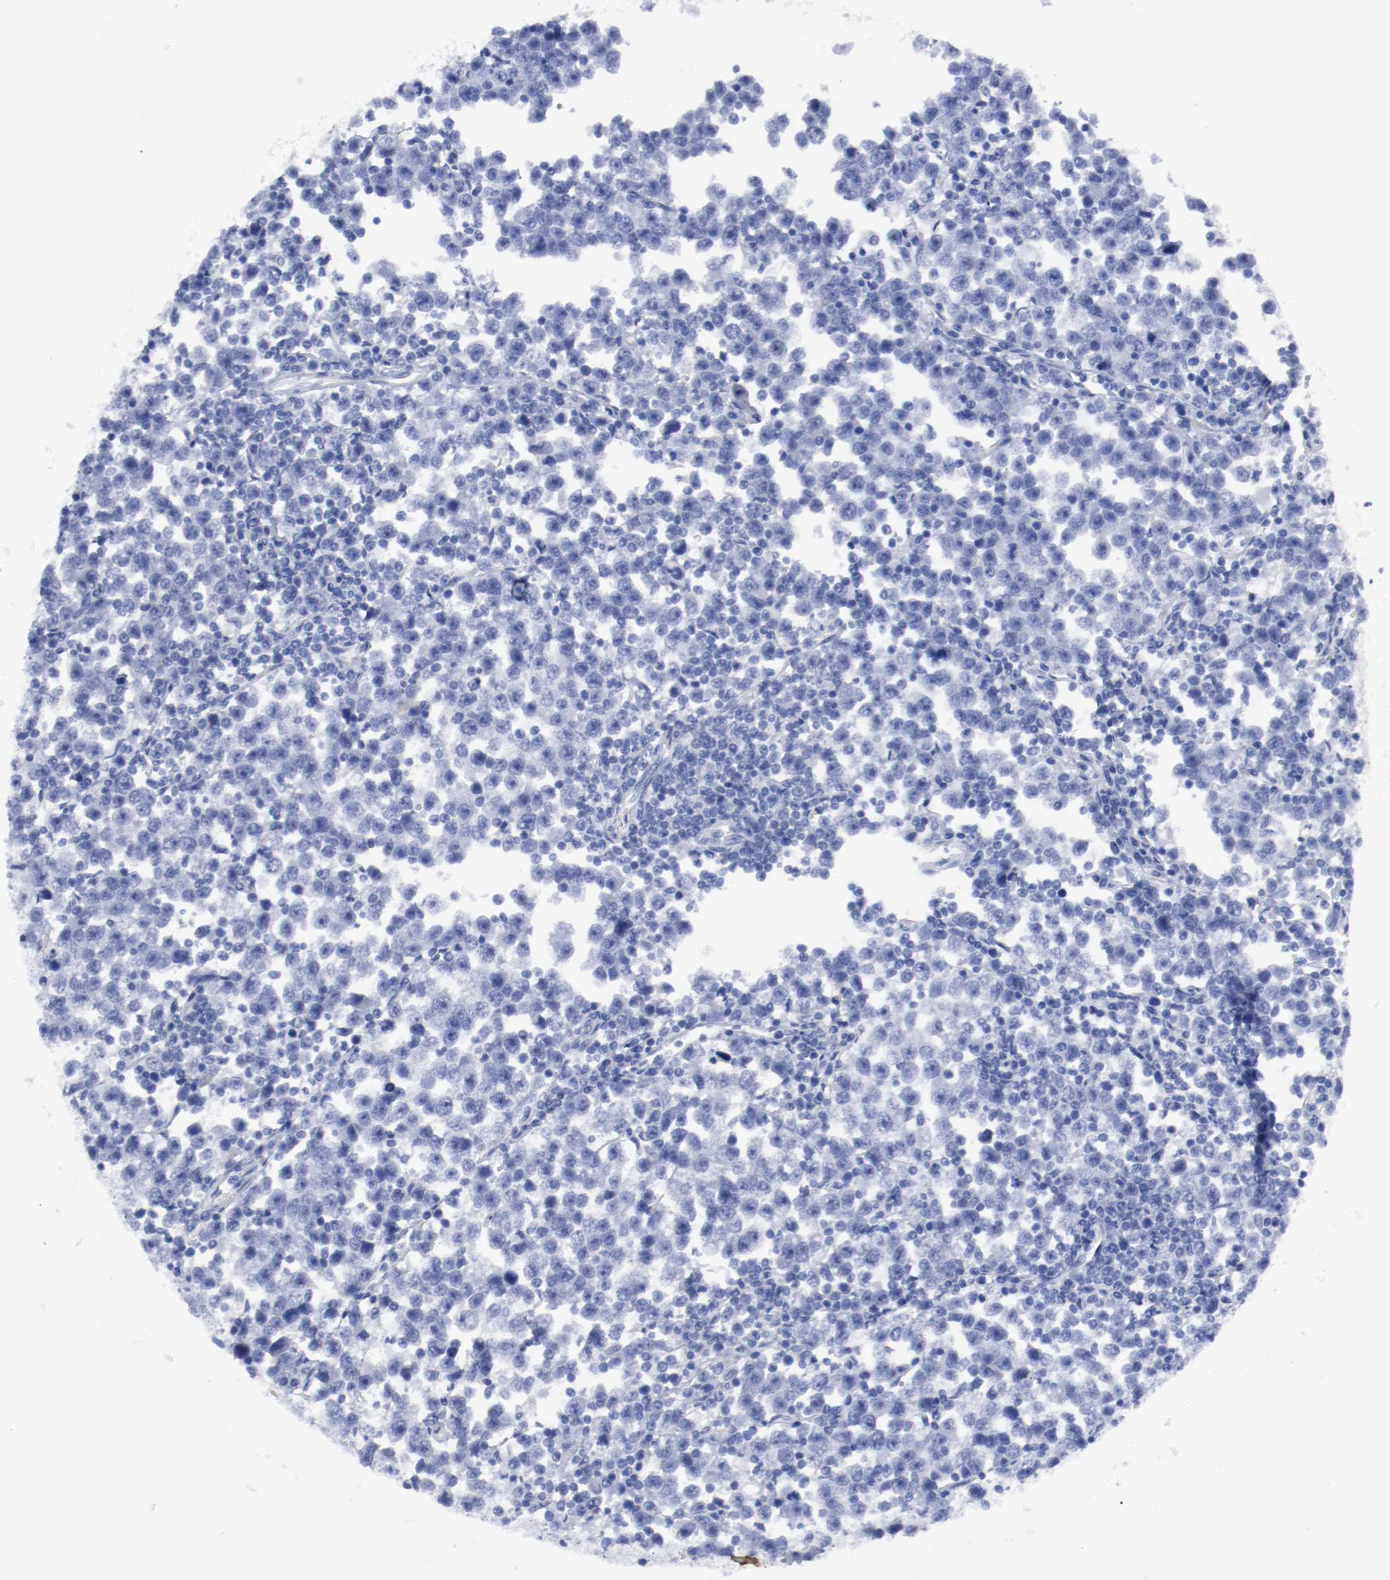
{"staining": {"intensity": "negative", "quantity": "none", "location": "none"}, "tissue": "testis cancer", "cell_type": "Tumor cells", "image_type": "cancer", "snomed": [{"axis": "morphology", "description": "Seminoma, NOS"}, {"axis": "topography", "description": "Testis"}], "caption": "The immunohistochemistry (IHC) histopathology image has no significant positivity in tumor cells of testis cancer tissue.", "gene": "TSPAN6", "patient": {"sex": "male", "age": 43}}